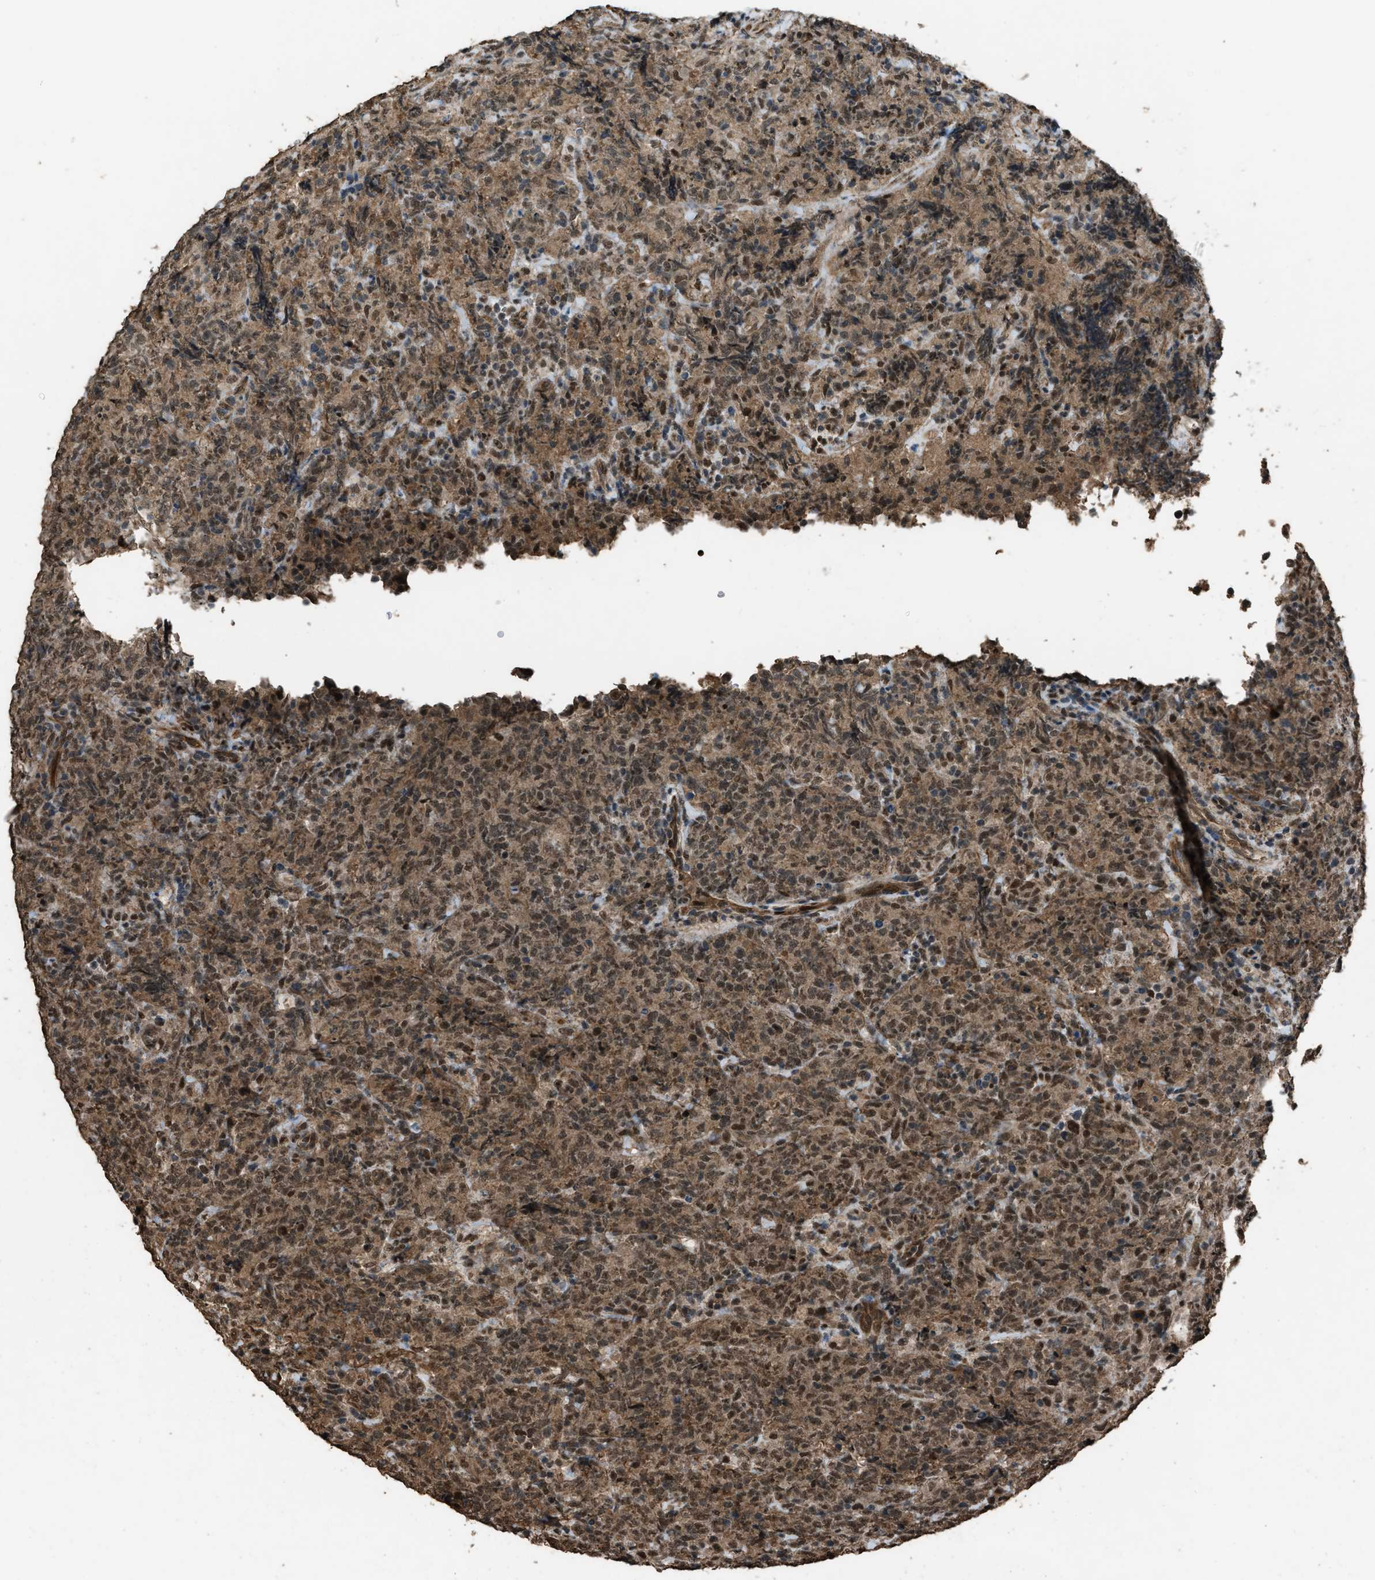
{"staining": {"intensity": "moderate", "quantity": ">75%", "location": "nuclear"}, "tissue": "lymphoma", "cell_type": "Tumor cells", "image_type": "cancer", "snomed": [{"axis": "morphology", "description": "Malignant lymphoma, non-Hodgkin's type, High grade"}, {"axis": "topography", "description": "Tonsil"}], "caption": "IHC image of neoplastic tissue: malignant lymphoma, non-Hodgkin's type (high-grade) stained using immunohistochemistry demonstrates medium levels of moderate protein expression localized specifically in the nuclear of tumor cells, appearing as a nuclear brown color.", "gene": "SERTAD2", "patient": {"sex": "female", "age": 36}}